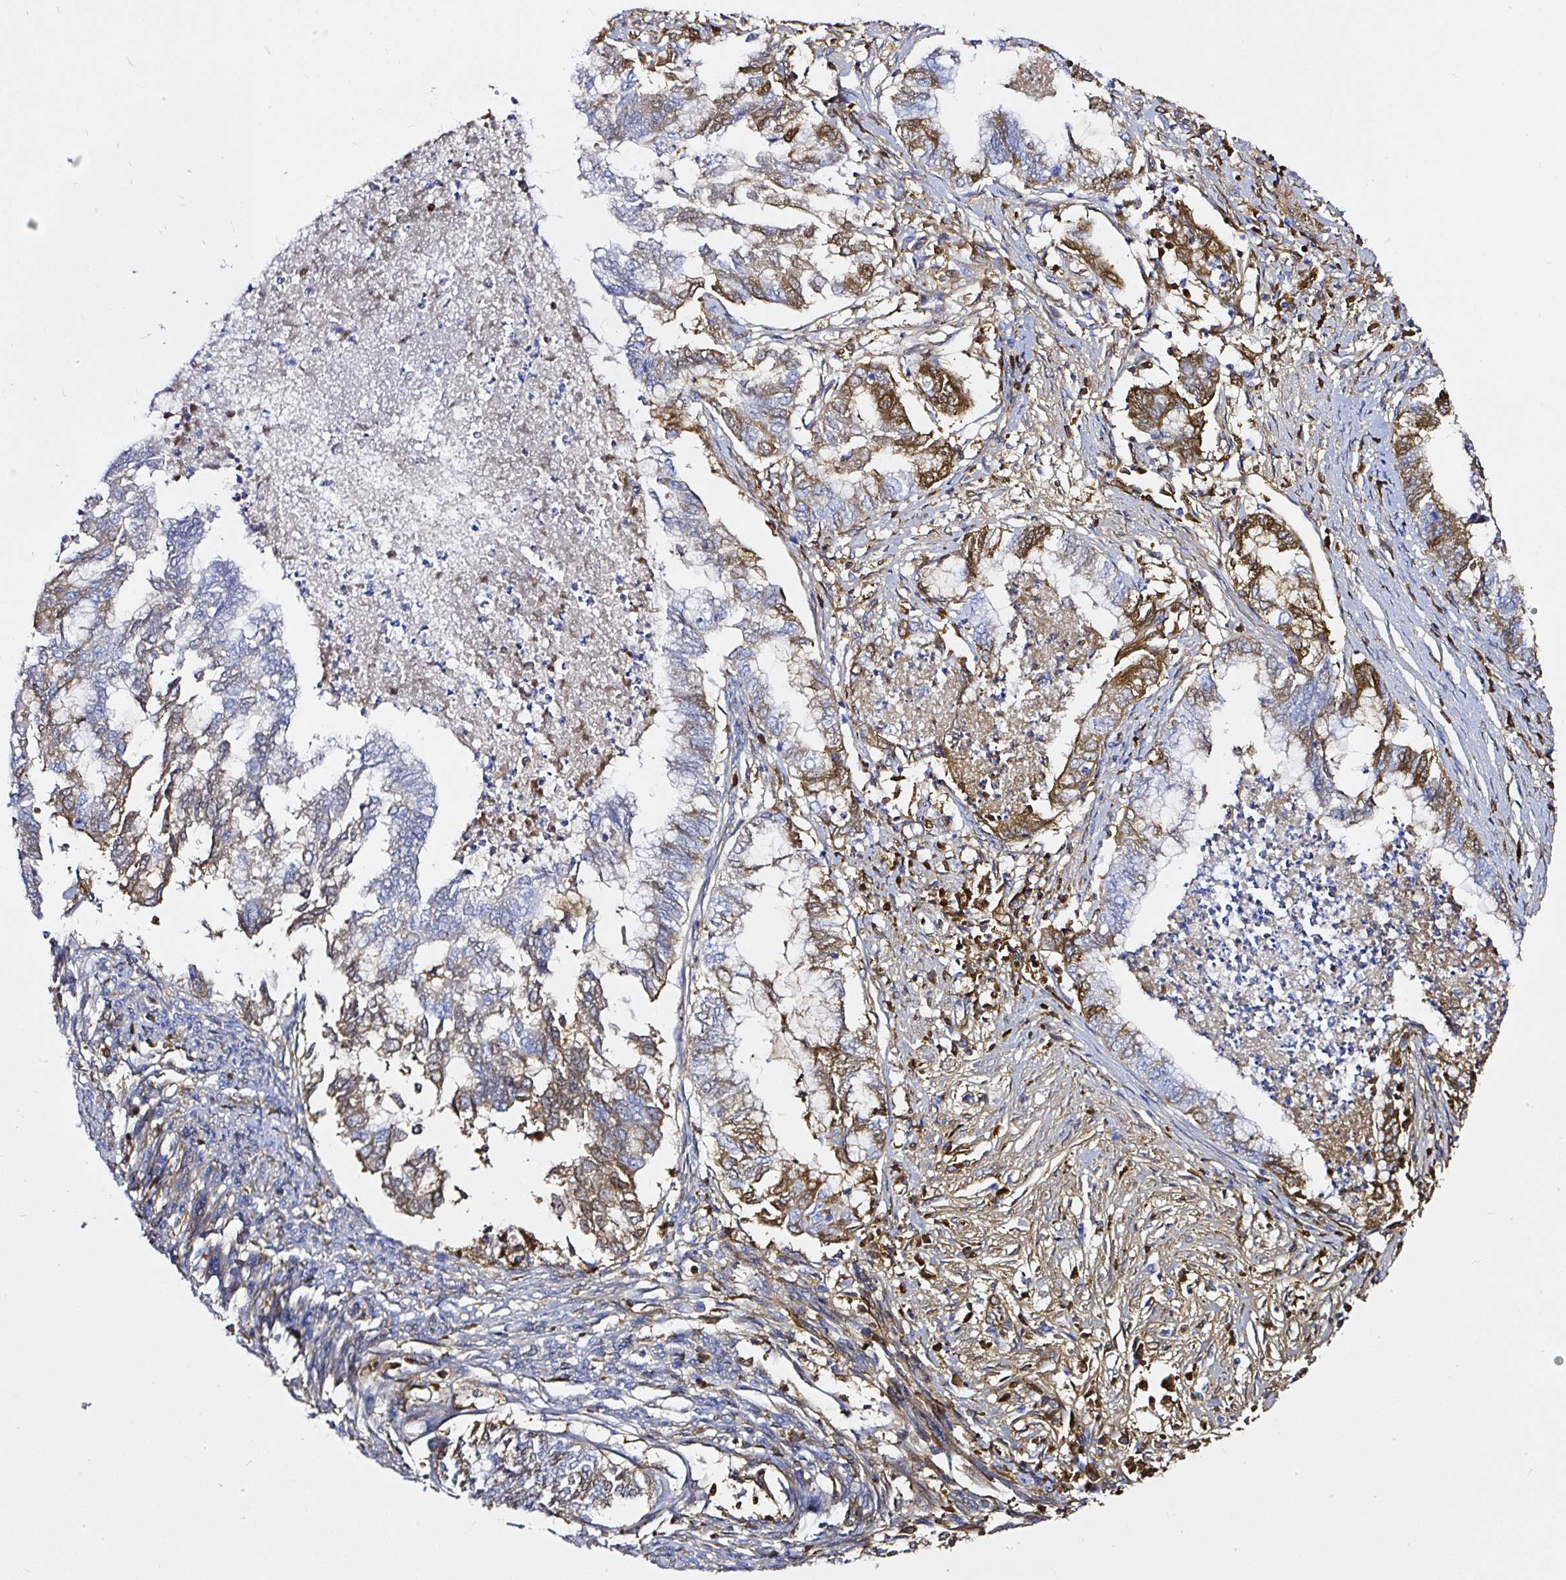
{"staining": {"intensity": "moderate", "quantity": "<25%", "location": "cytoplasmic/membranous"}, "tissue": "endometrial cancer", "cell_type": "Tumor cells", "image_type": "cancer", "snomed": [{"axis": "morphology", "description": "Adenocarcinoma, NOS"}, {"axis": "topography", "description": "Endometrium"}], "caption": "There is low levels of moderate cytoplasmic/membranous expression in tumor cells of endometrial adenocarcinoma, as demonstrated by immunohistochemical staining (brown color).", "gene": "CLEC3B", "patient": {"sex": "female", "age": 79}}